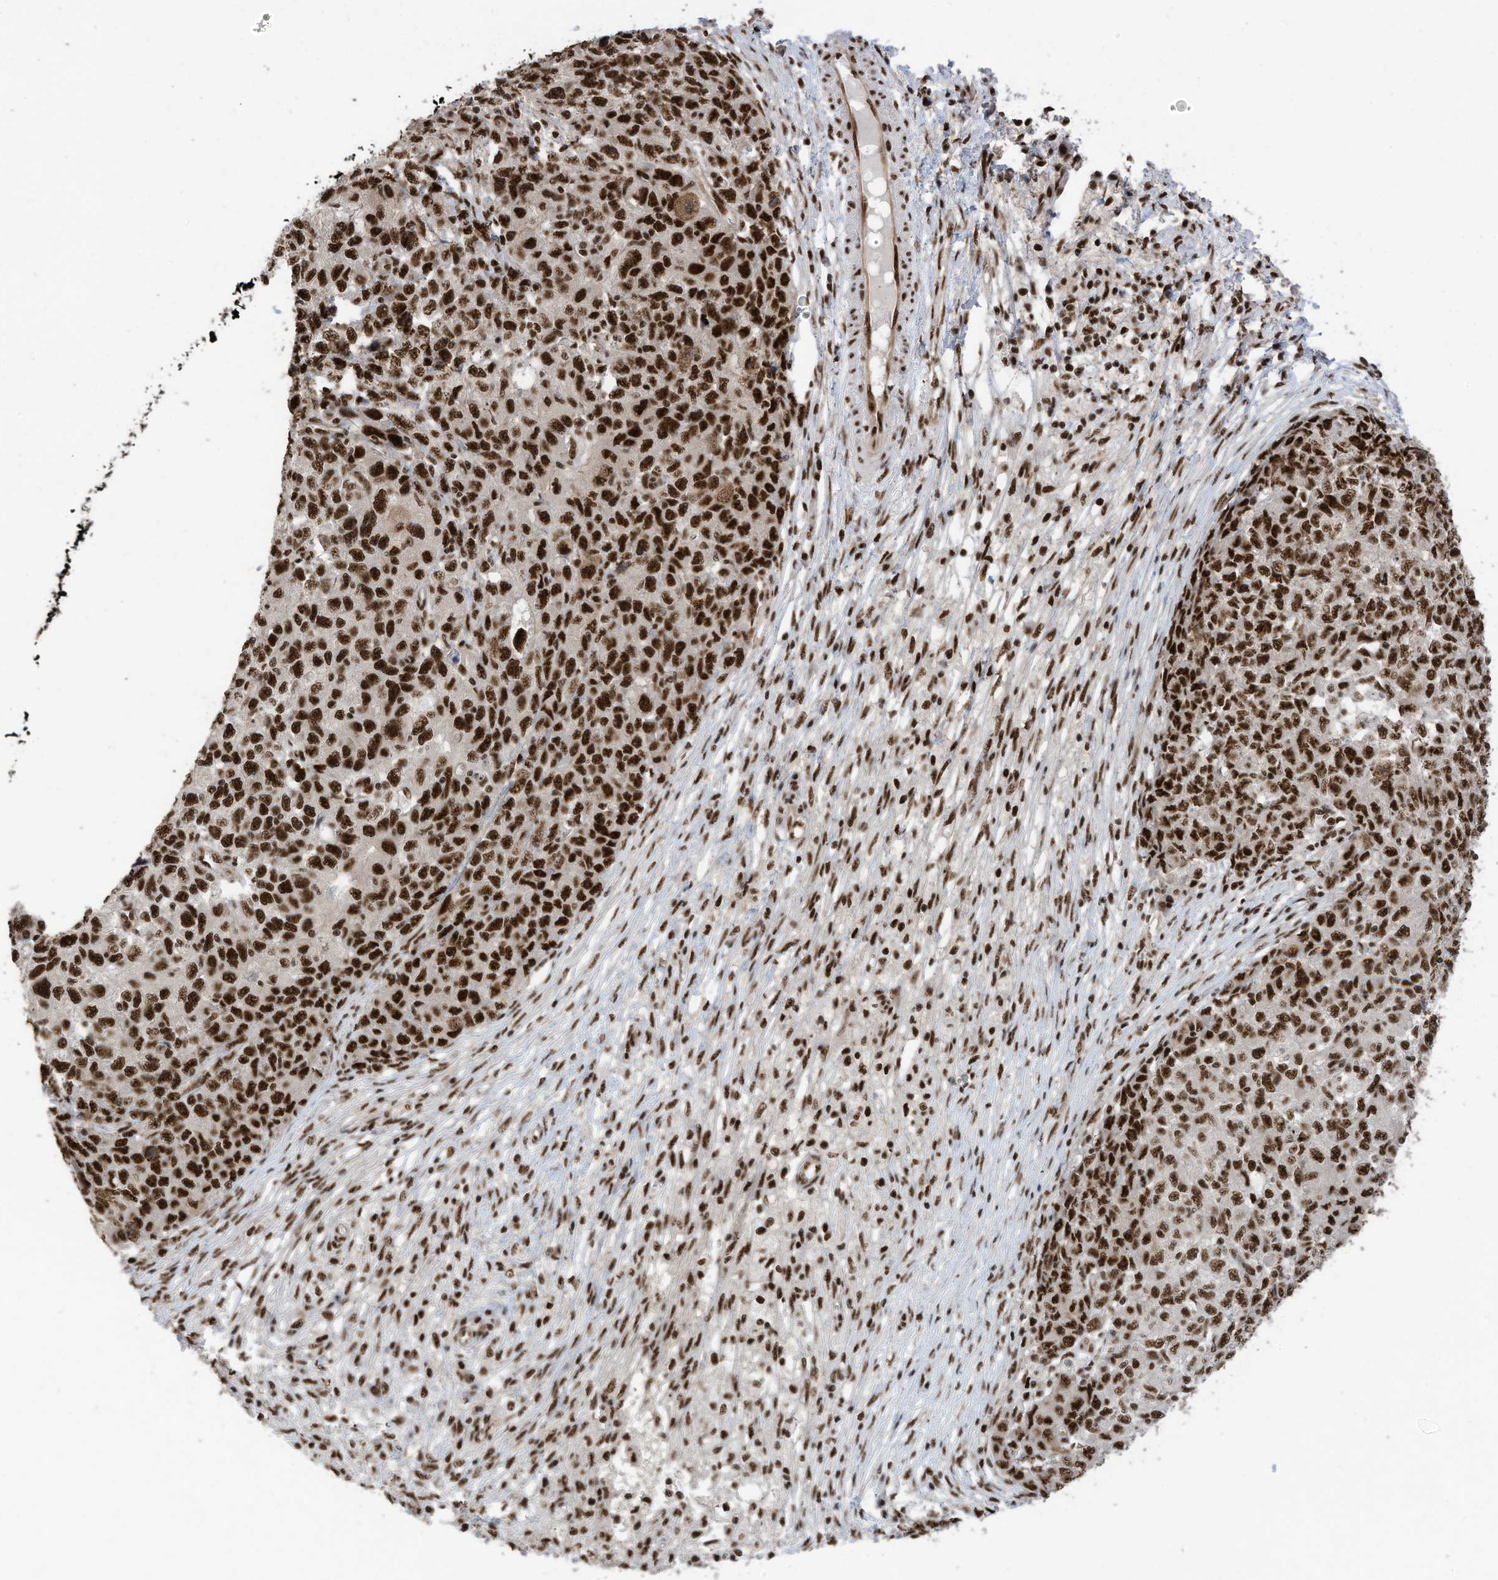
{"staining": {"intensity": "strong", "quantity": ">75%", "location": "nuclear"}, "tissue": "ovarian cancer", "cell_type": "Tumor cells", "image_type": "cancer", "snomed": [{"axis": "morphology", "description": "Carcinoma, endometroid"}, {"axis": "topography", "description": "Ovary"}], "caption": "A high amount of strong nuclear positivity is present in approximately >75% of tumor cells in ovarian endometroid carcinoma tissue.", "gene": "SF3A3", "patient": {"sex": "female", "age": 42}}